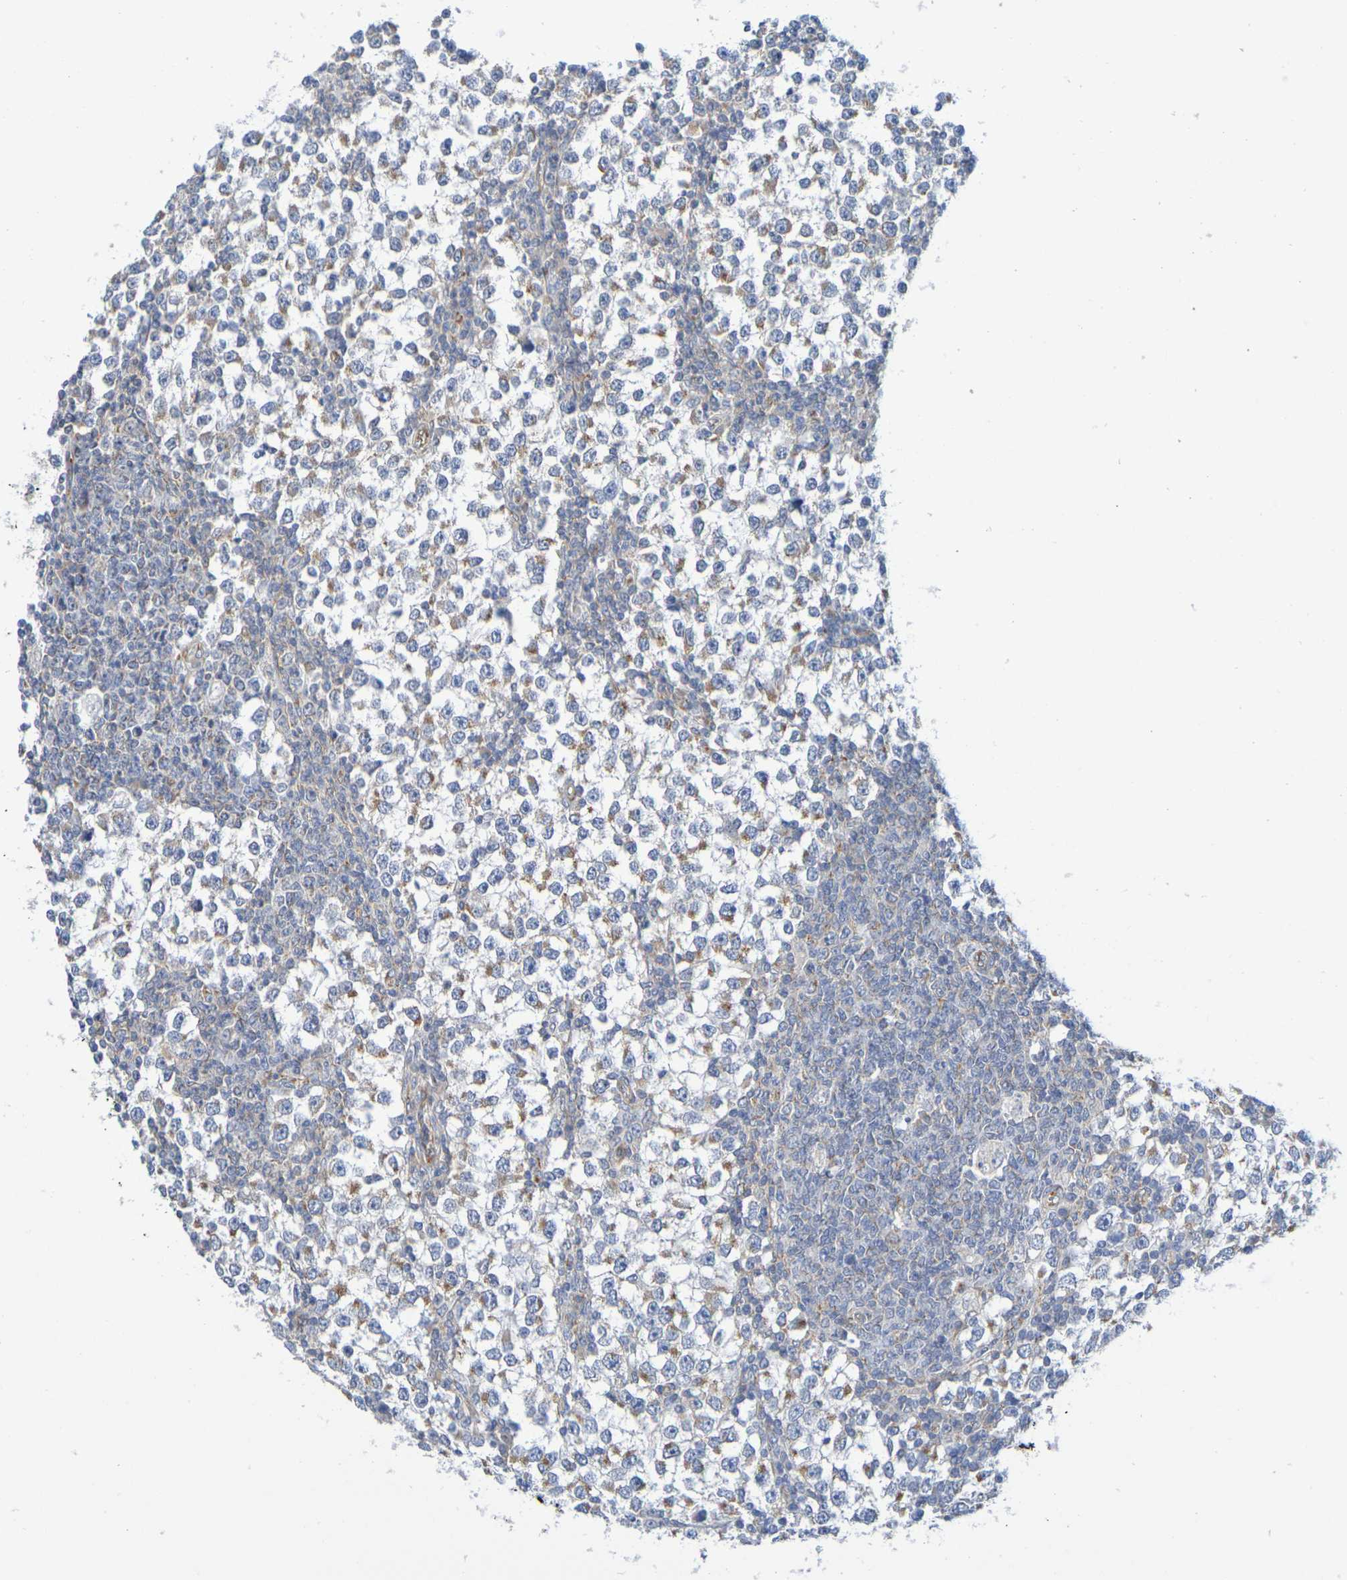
{"staining": {"intensity": "moderate", "quantity": "25%-75%", "location": "cytoplasmic/membranous"}, "tissue": "testis cancer", "cell_type": "Tumor cells", "image_type": "cancer", "snomed": [{"axis": "morphology", "description": "Seminoma, NOS"}, {"axis": "topography", "description": "Testis"}], "caption": "High-magnification brightfield microscopy of testis cancer (seminoma) stained with DAB (3,3'-diaminobenzidine) (brown) and counterstained with hematoxylin (blue). tumor cells exhibit moderate cytoplasmic/membranous staining is appreciated in about25%-75% of cells.", "gene": "TMCC3", "patient": {"sex": "male", "age": 65}}